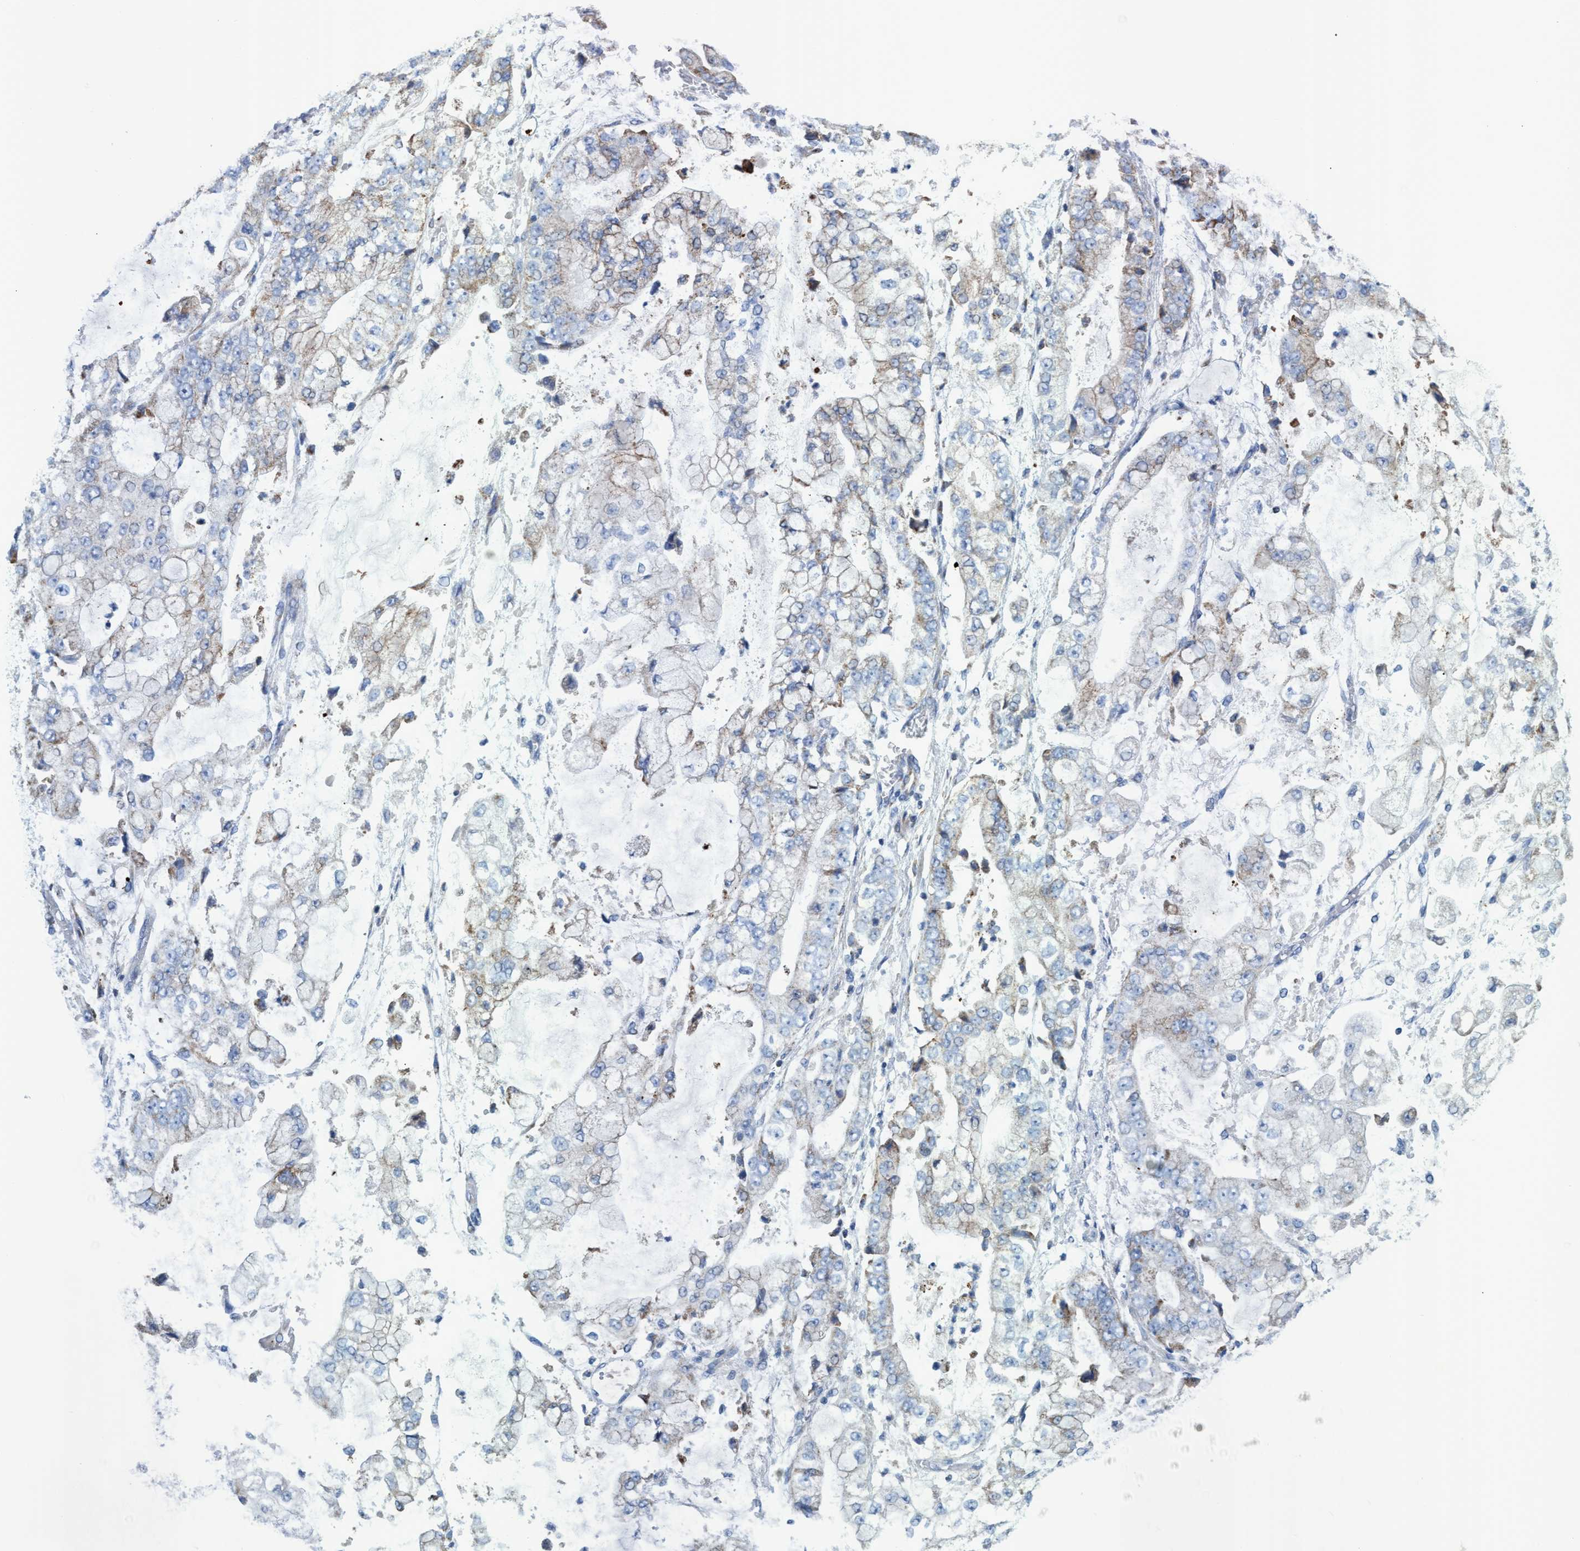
{"staining": {"intensity": "weak", "quantity": "<25%", "location": "cytoplasmic/membranous"}, "tissue": "stomach cancer", "cell_type": "Tumor cells", "image_type": "cancer", "snomed": [{"axis": "morphology", "description": "Adenocarcinoma, NOS"}, {"axis": "topography", "description": "Stomach"}], "caption": "There is no significant staining in tumor cells of stomach cancer (adenocarcinoma).", "gene": "GGA3", "patient": {"sex": "male", "age": 76}}